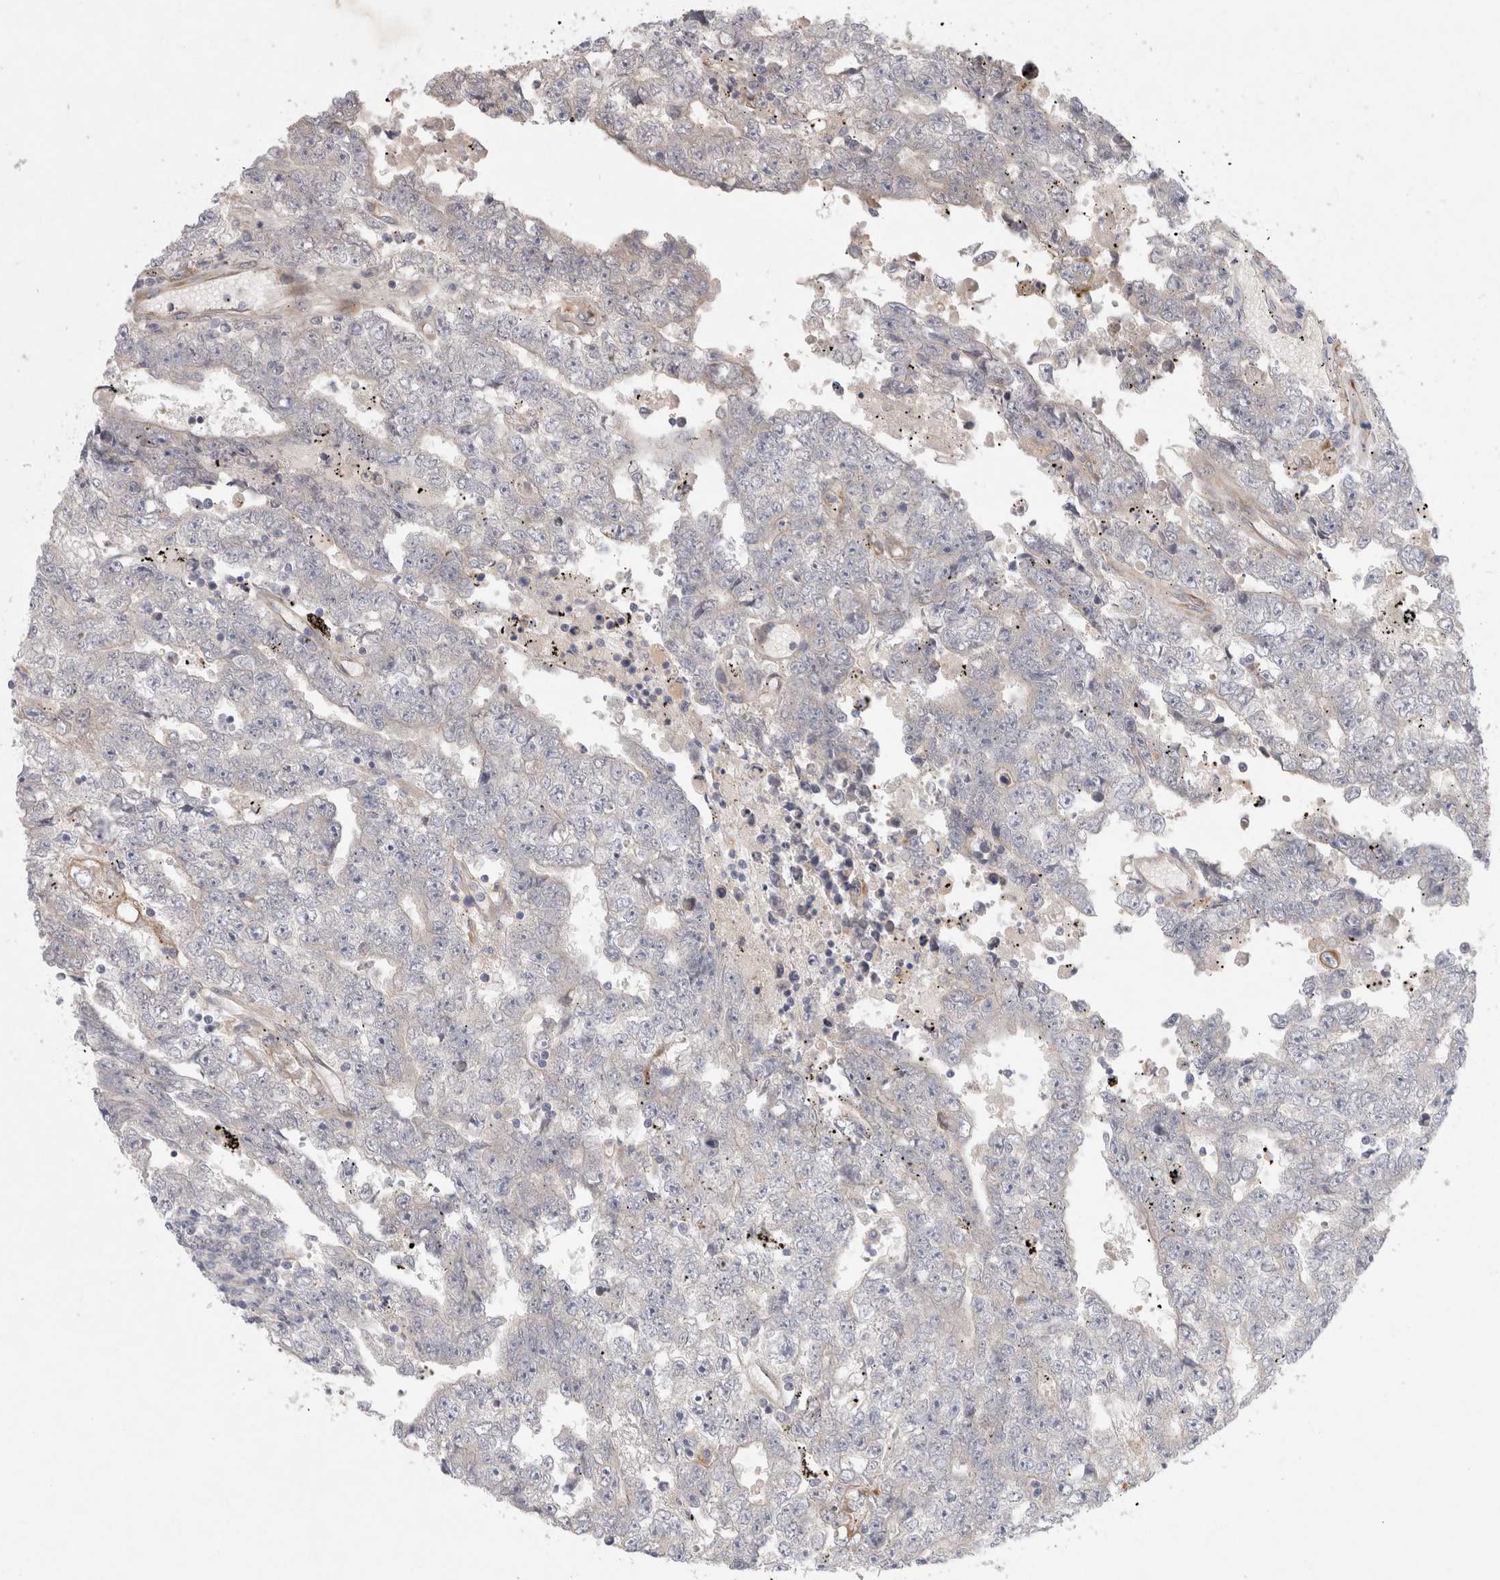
{"staining": {"intensity": "negative", "quantity": "none", "location": "none"}, "tissue": "testis cancer", "cell_type": "Tumor cells", "image_type": "cancer", "snomed": [{"axis": "morphology", "description": "Carcinoma, Embryonal, NOS"}, {"axis": "topography", "description": "Testis"}], "caption": "Protein analysis of testis cancer (embryonal carcinoma) shows no significant expression in tumor cells.", "gene": "BZW2", "patient": {"sex": "male", "age": 25}}